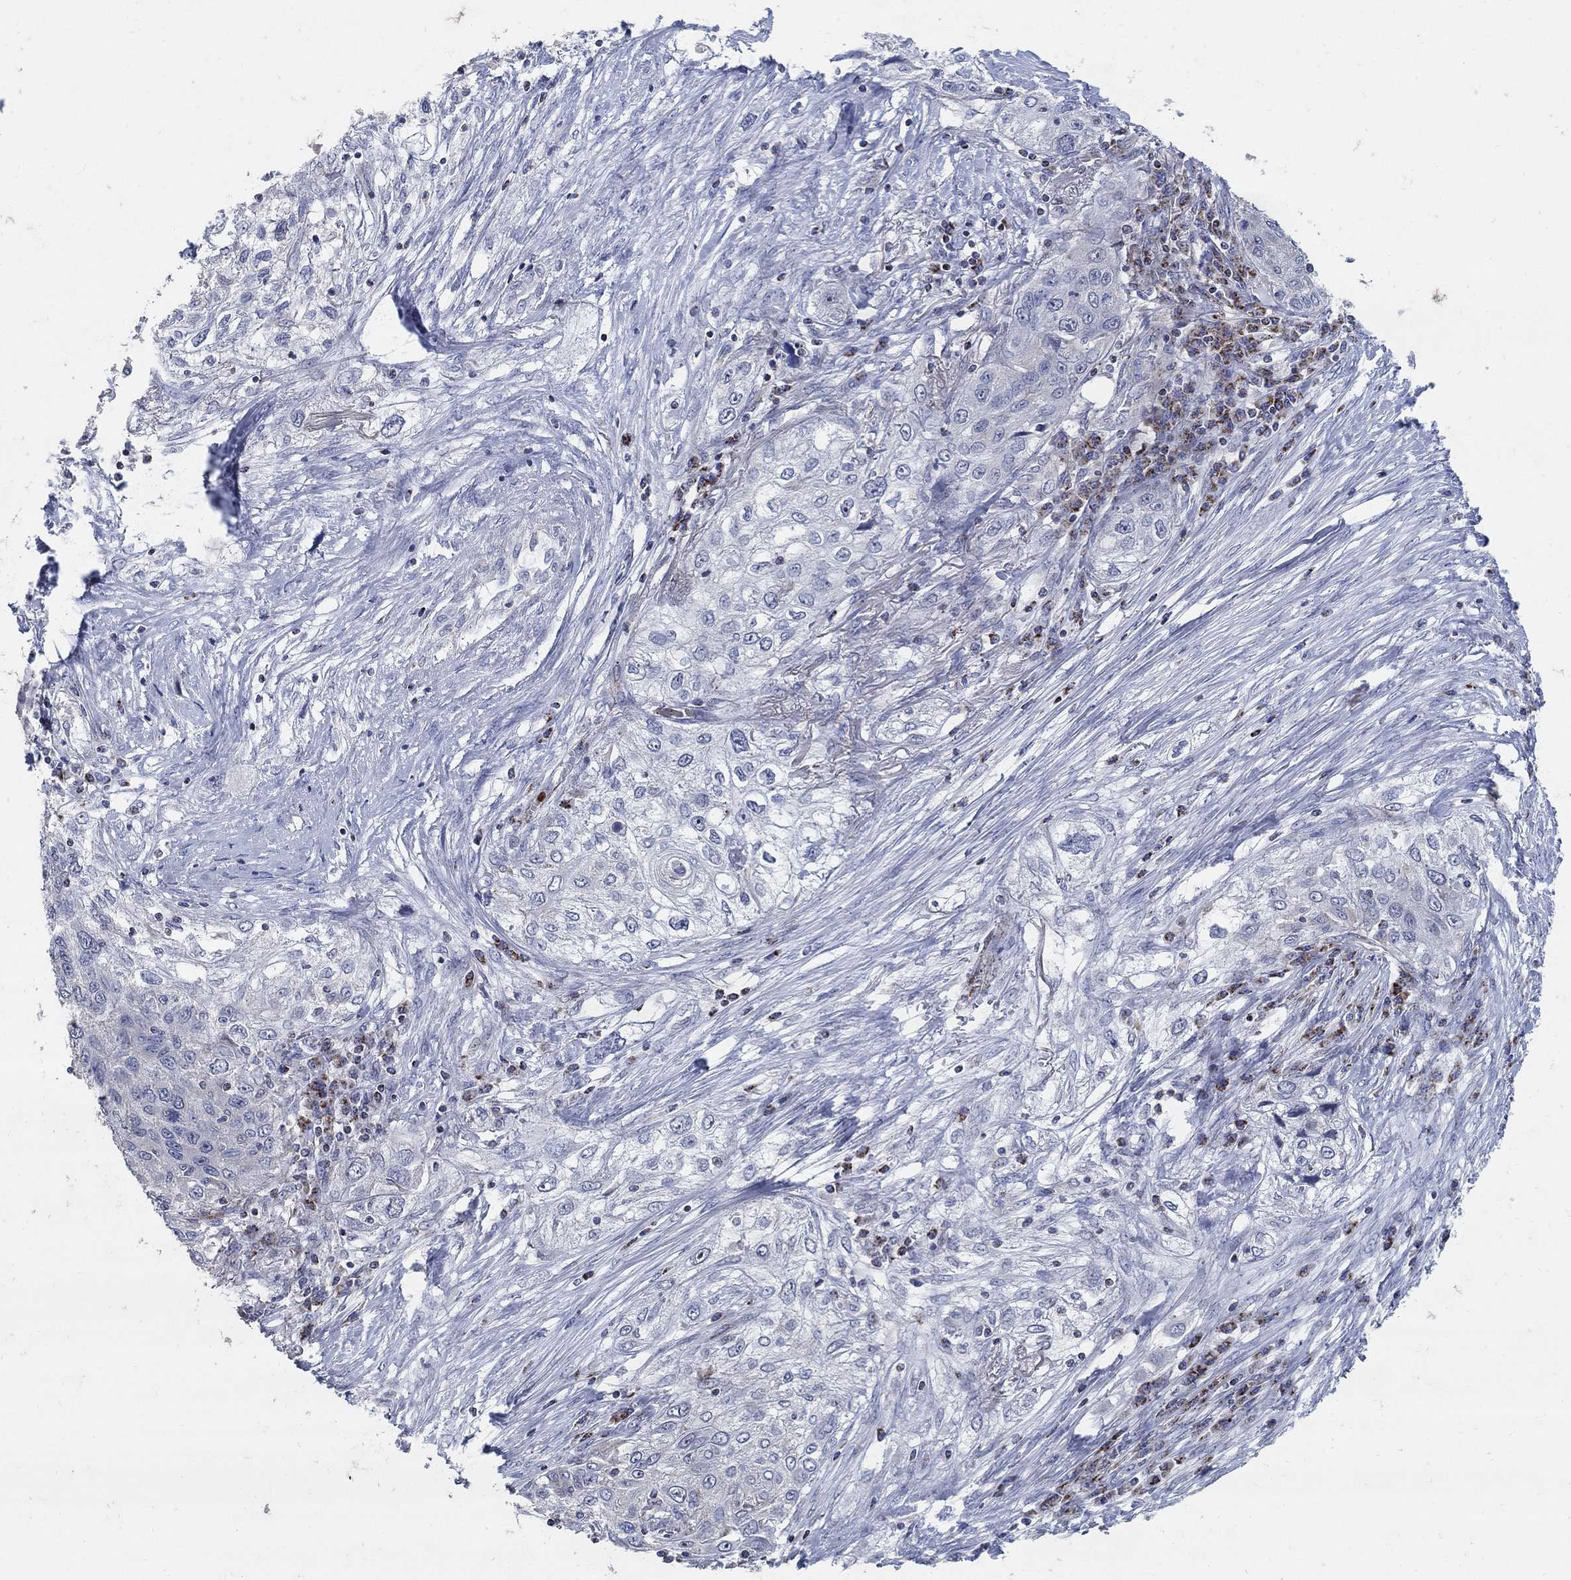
{"staining": {"intensity": "negative", "quantity": "none", "location": "none"}, "tissue": "lung cancer", "cell_type": "Tumor cells", "image_type": "cancer", "snomed": [{"axis": "morphology", "description": "Squamous cell carcinoma, NOS"}, {"axis": "topography", "description": "Lung"}], "caption": "Tumor cells are negative for protein expression in human lung cancer. The staining is performed using DAB (3,3'-diaminobenzidine) brown chromogen with nuclei counter-stained in using hematoxylin.", "gene": "HMX2", "patient": {"sex": "female", "age": 69}}